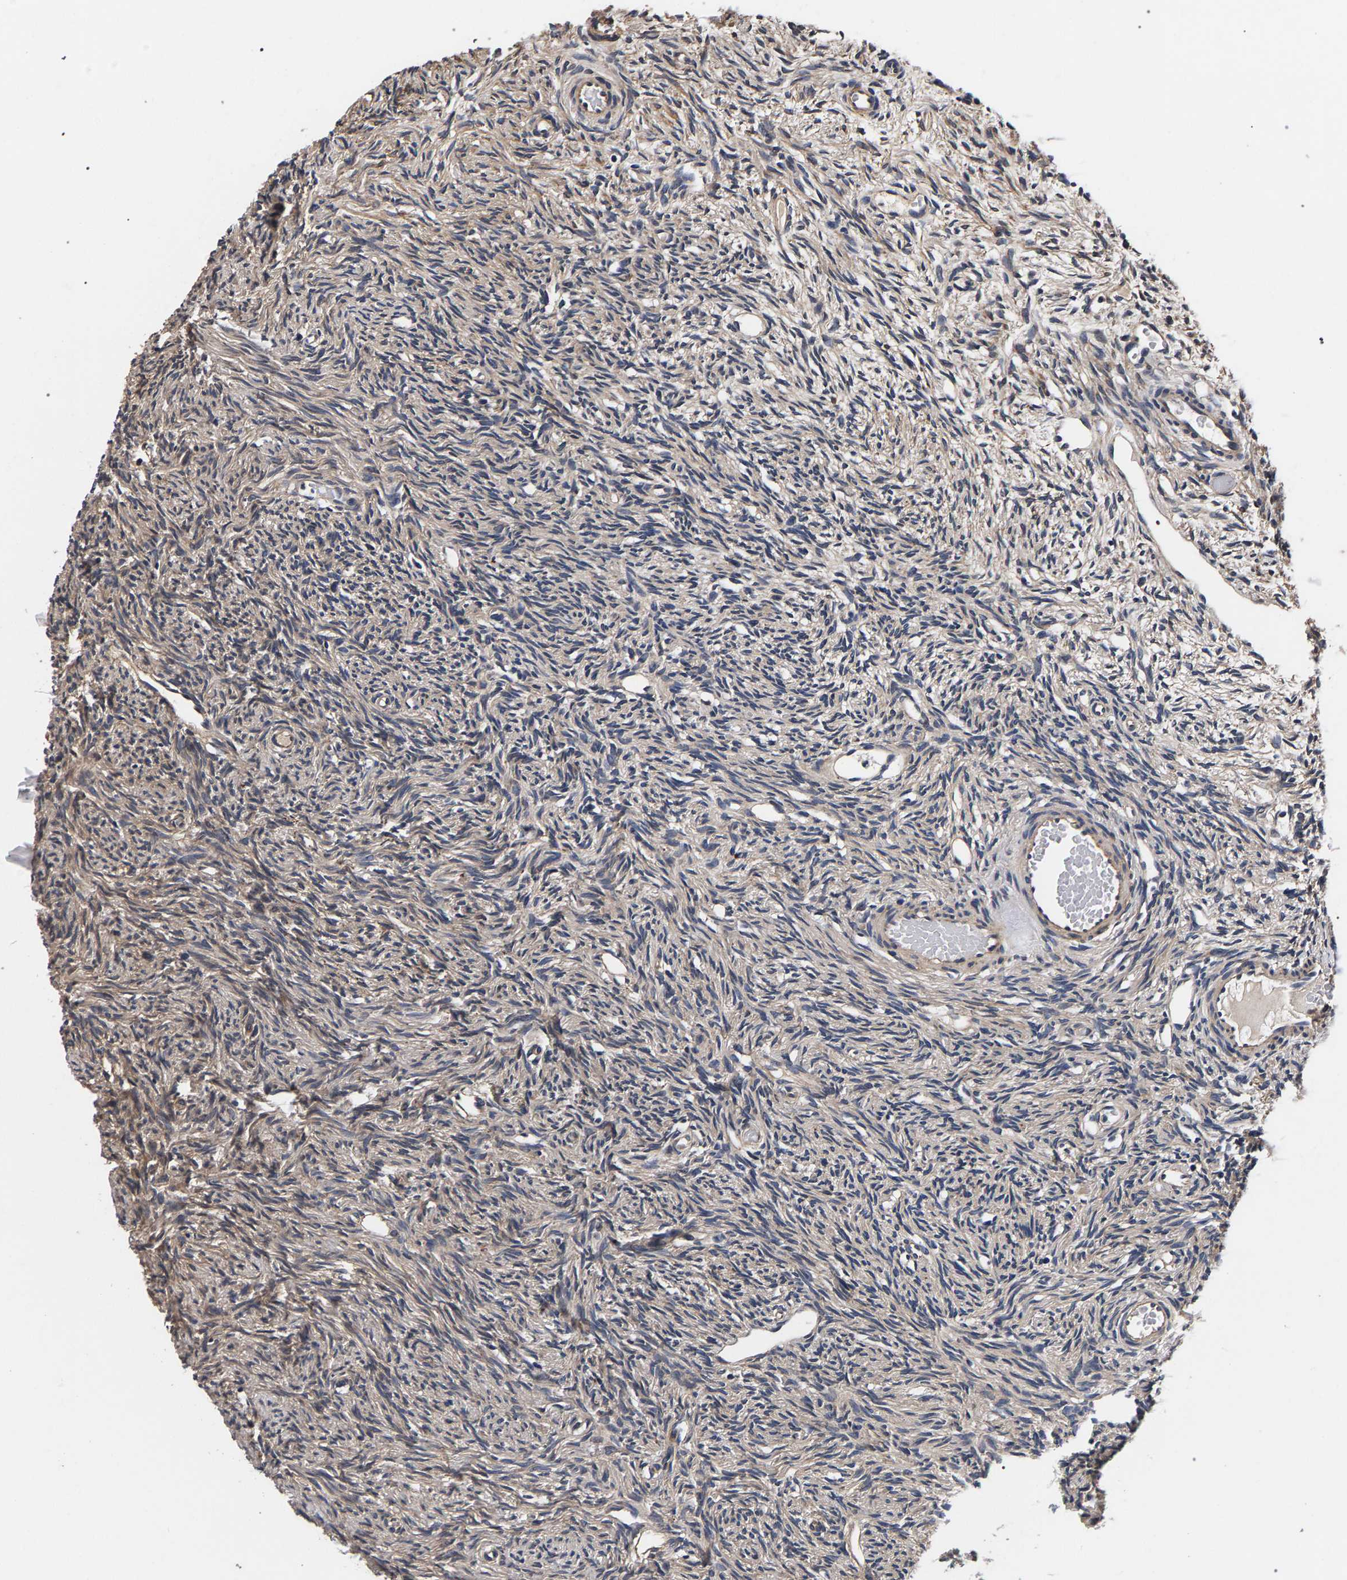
{"staining": {"intensity": "weak", "quantity": "<25%", "location": "cytoplasmic/membranous"}, "tissue": "ovary", "cell_type": "Ovarian stroma cells", "image_type": "normal", "snomed": [{"axis": "morphology", "description": "Normal tissue, NOS"}, {"axis": "topography", "description": "Ovary"}], "caption": "Photomicrograph shows no significant protein expression in ovarian stroma cells of normal ovary. The staining was performed using DAB (3,3'-diaminobenzidine) to visualize the protein expression in brown, while the nuclei were stained in blue with hematoxylin (Magnification: 20x).", "gene": "MARCHF7", "patient": {"sex": "female", "age": 33}}